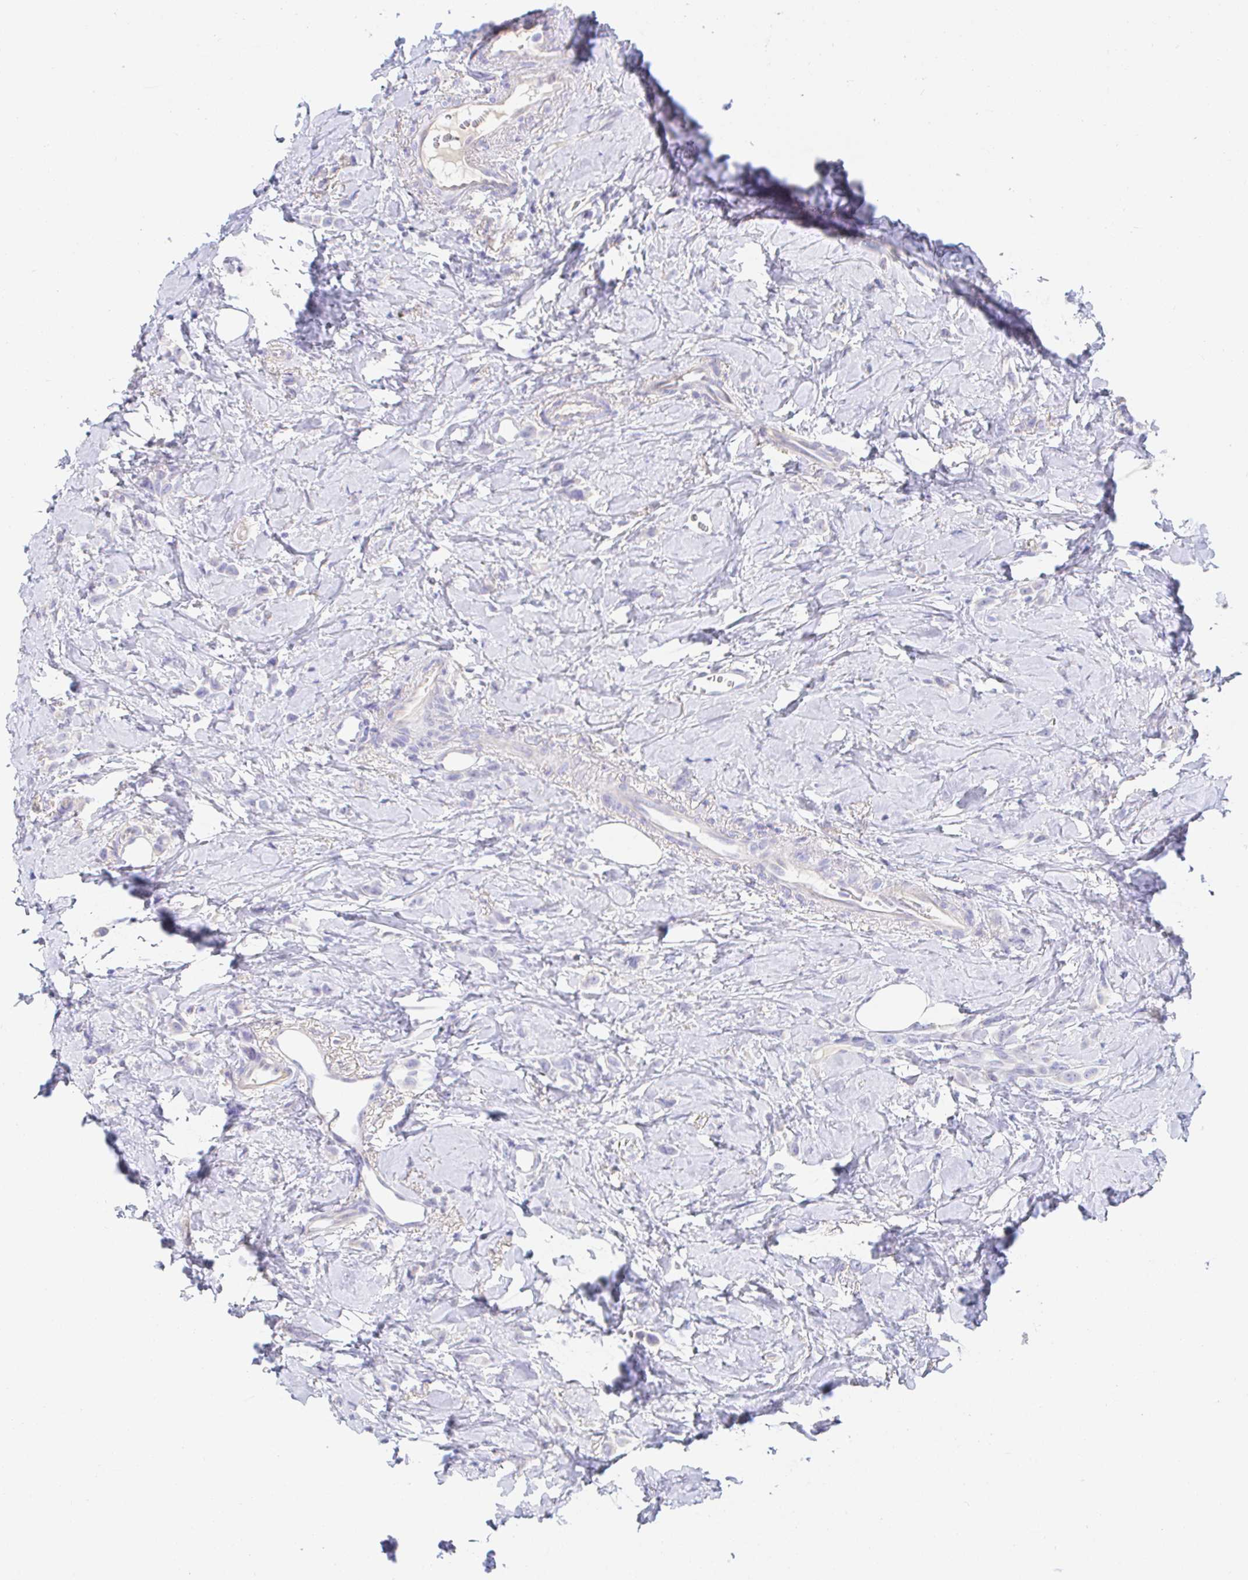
{"staining": {"intensity": "negative", "quantity": "none", "location": "none"}, "tissue": "breast cancer", "cell_type": "Tumor cells", "image_type": "cancer", "snomed": [{"axis": "morphology", "description": "Lobular carcinoma"}, {"axis": "topography", "description": "Breast"}], "caption": "There is no significant expression in tumor cells of breast cancer.", "gene": "PDE6B", "patient": {"sex": "female", "age": 66}}